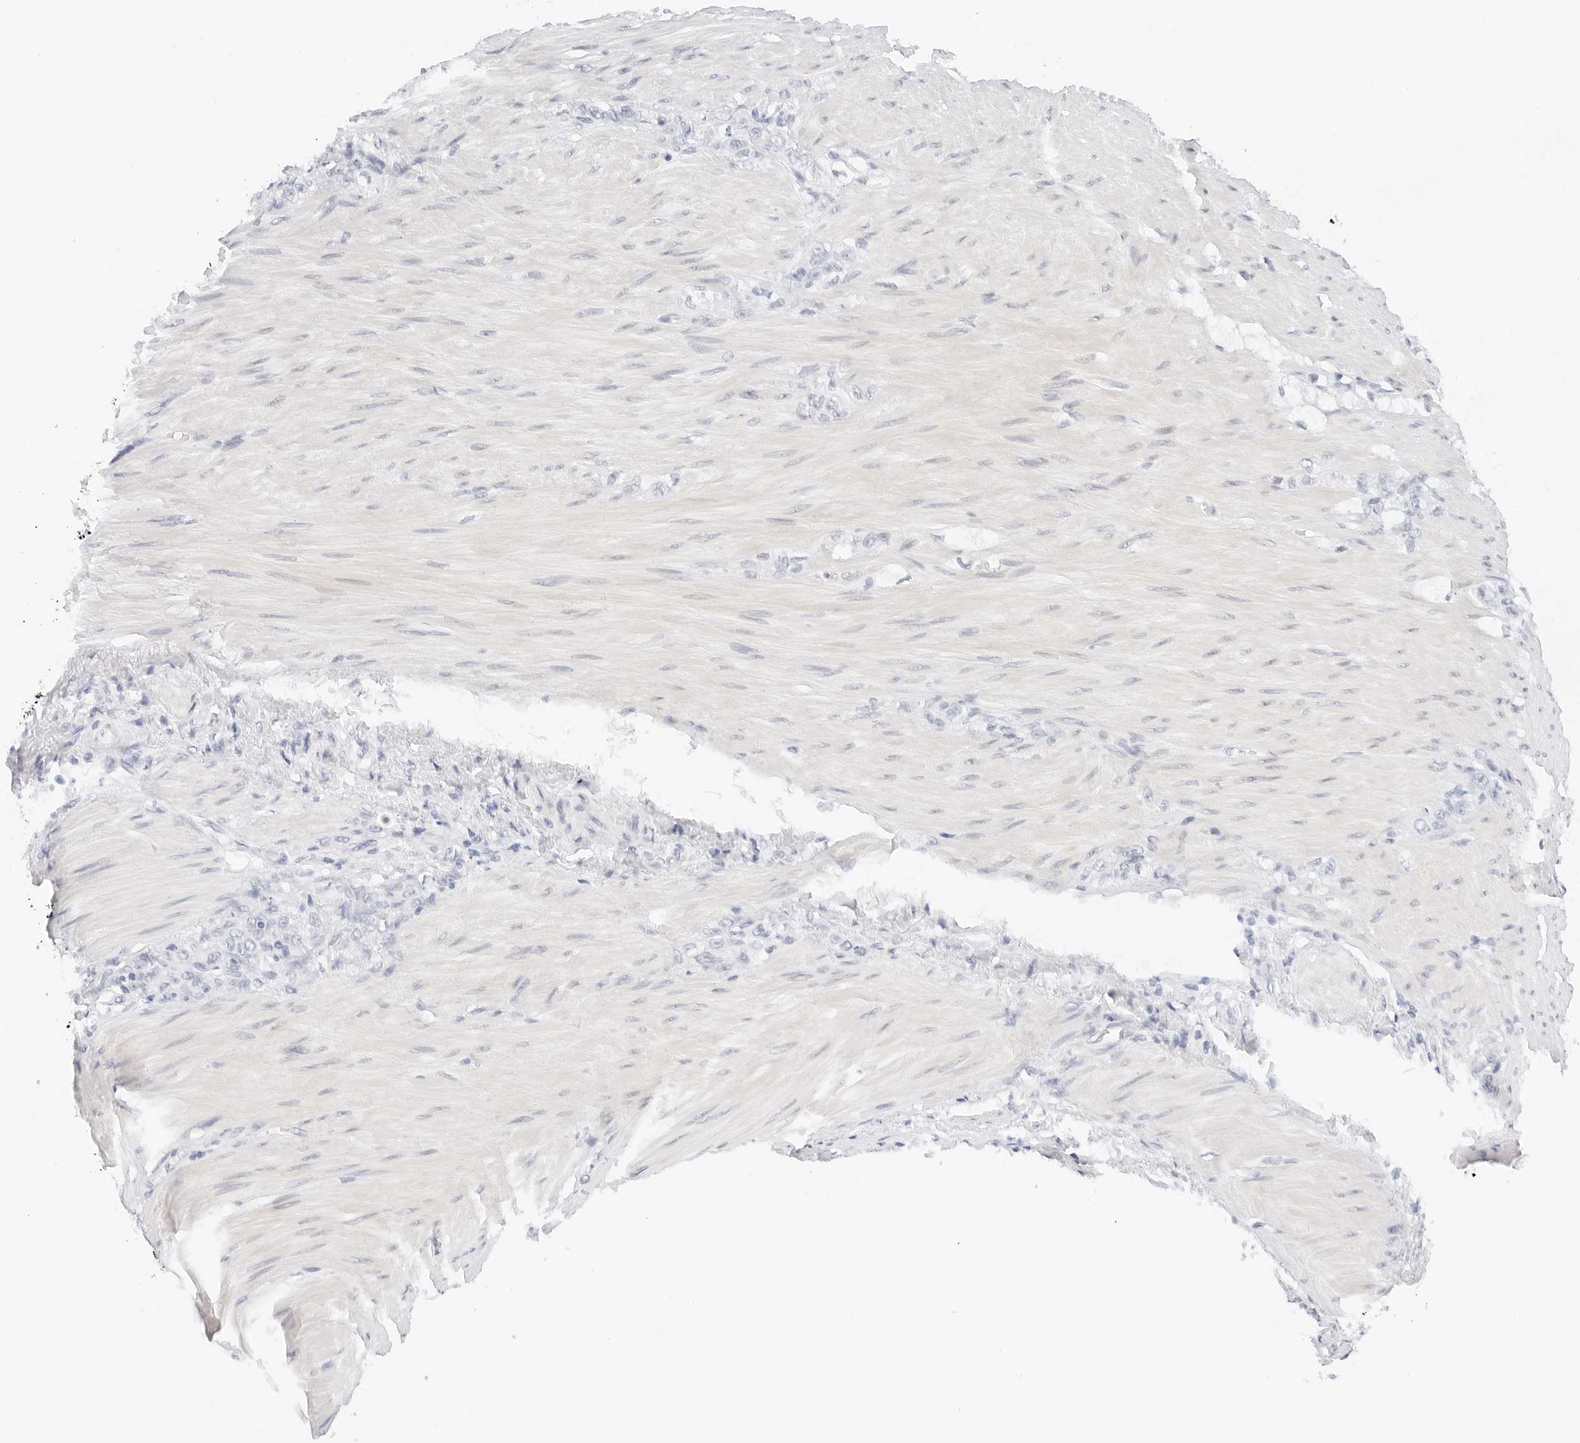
{"staining": {"intensity": "negative", "quantity": "none", "location": "none"}, "tissue": "stomach cancer", "cell_type": "Tumor cells", "image_type": "cancer", "snomed": [{"axis": "morphology", "description": "Normal tissue, NOS"}, {"axis": "morphology", "description": "Adenocarcinoma, NOS"}, {"axis": "topography", "description": "Stomach"}], "caption": "Stomach cancer was stained to show a protein in brown. There is no significant expression in tumor cells.", "gene": "CD22", "patient": {"sex": "male", "age": 82}}